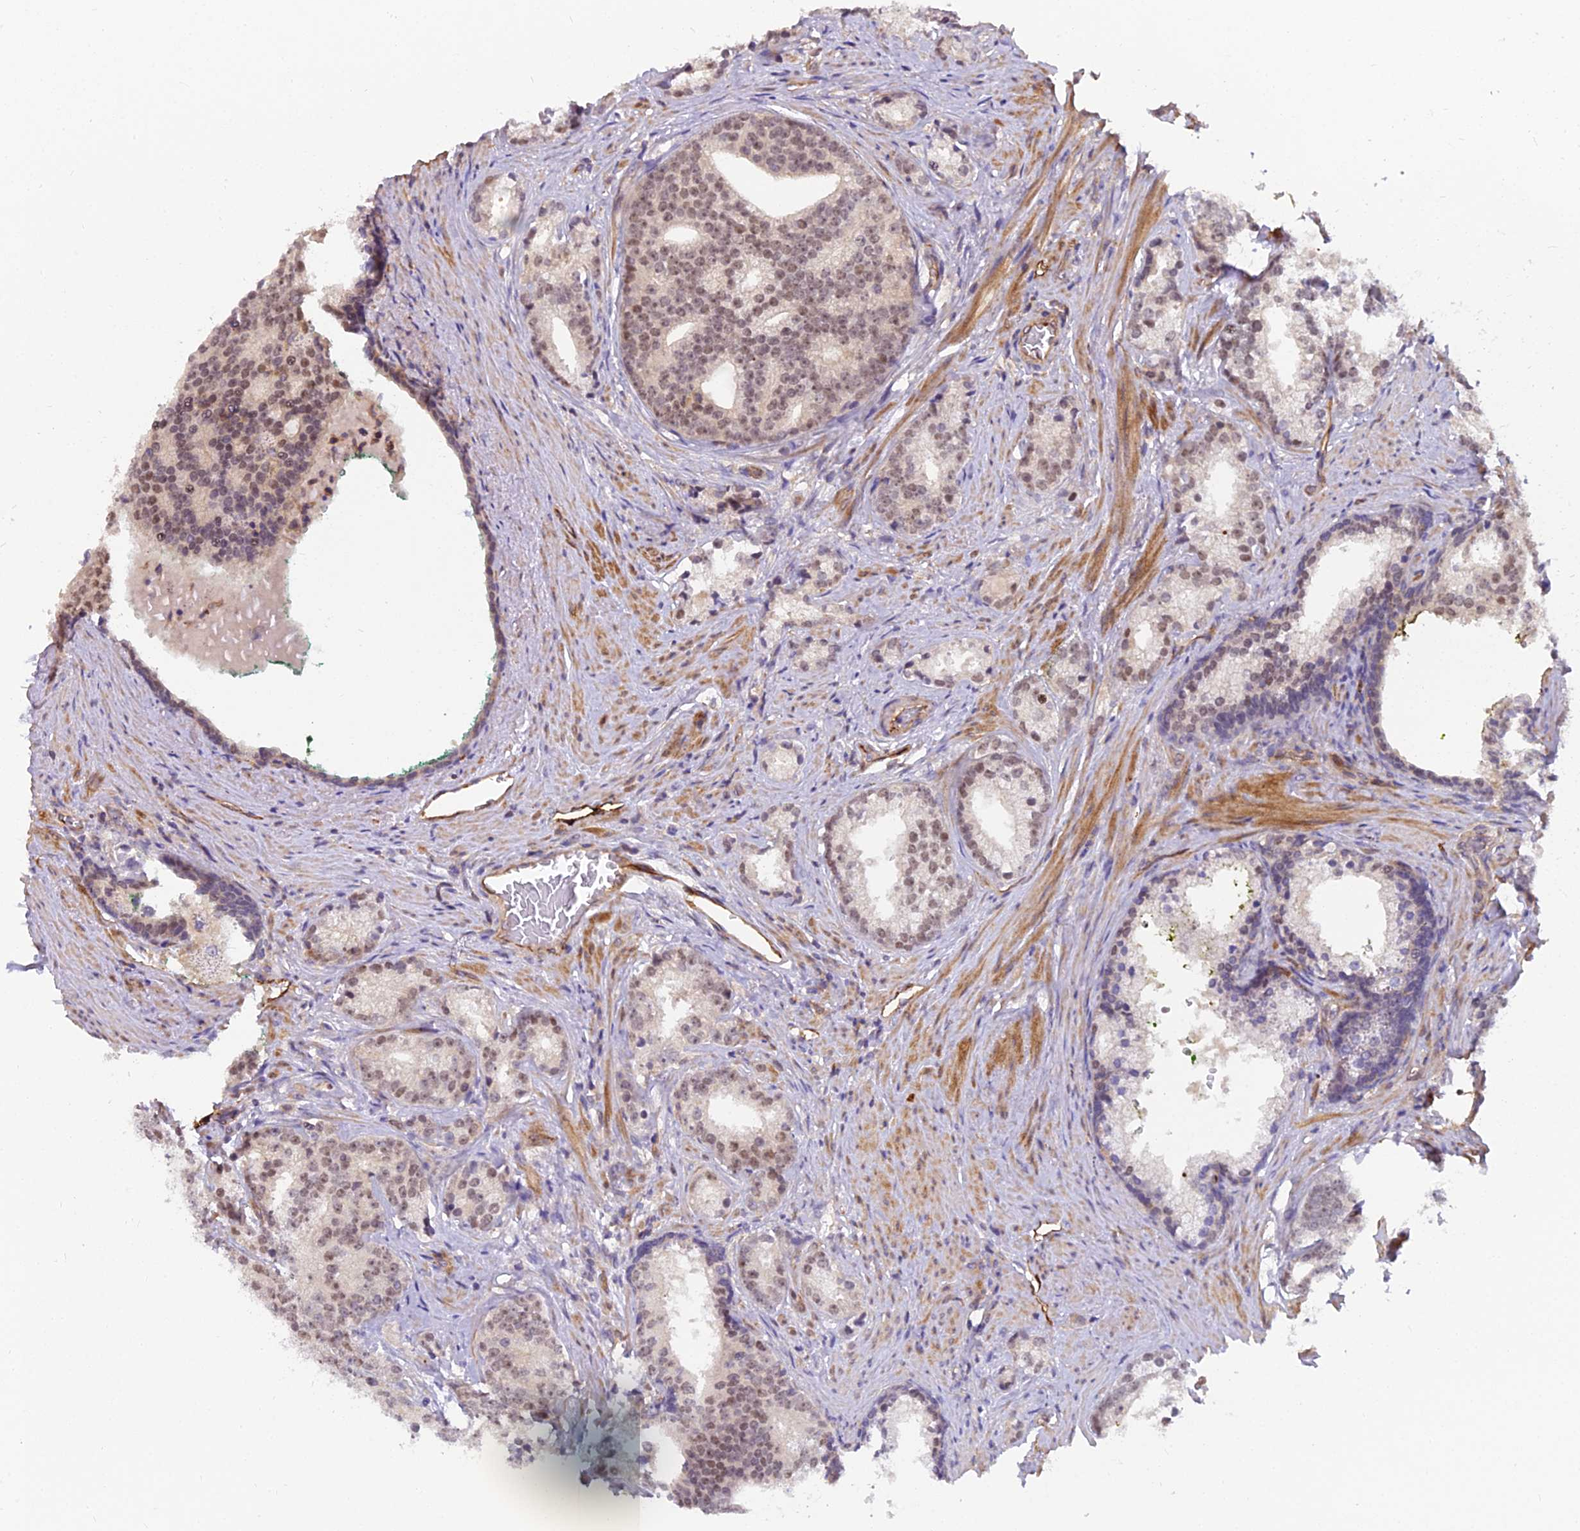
{"staining": {"intensity": "weak", "quantity": "25%-75%", "location": "nuclear"}, "tissue": "prostate cancer", "cell_type": "Tumor cells", "image_type": "cancer", "snomed": [{"axis": "morphology", "description": "Adenocarcinoma, Low grade"}, {"axis": "topography", "description": "Prostate"}], "caption": "Immunohistochemical staining of human prostate cancer (adenocarcinoma (low-grade)) reveals low levels of weak nuclear protein expression in approximately 25%-75% of tumor cells. (DAB IHC, brown staining for protein, blue staining for nuclei).", "gene": "TCEA3", "patient": {"sex": "male", "age": 71}}